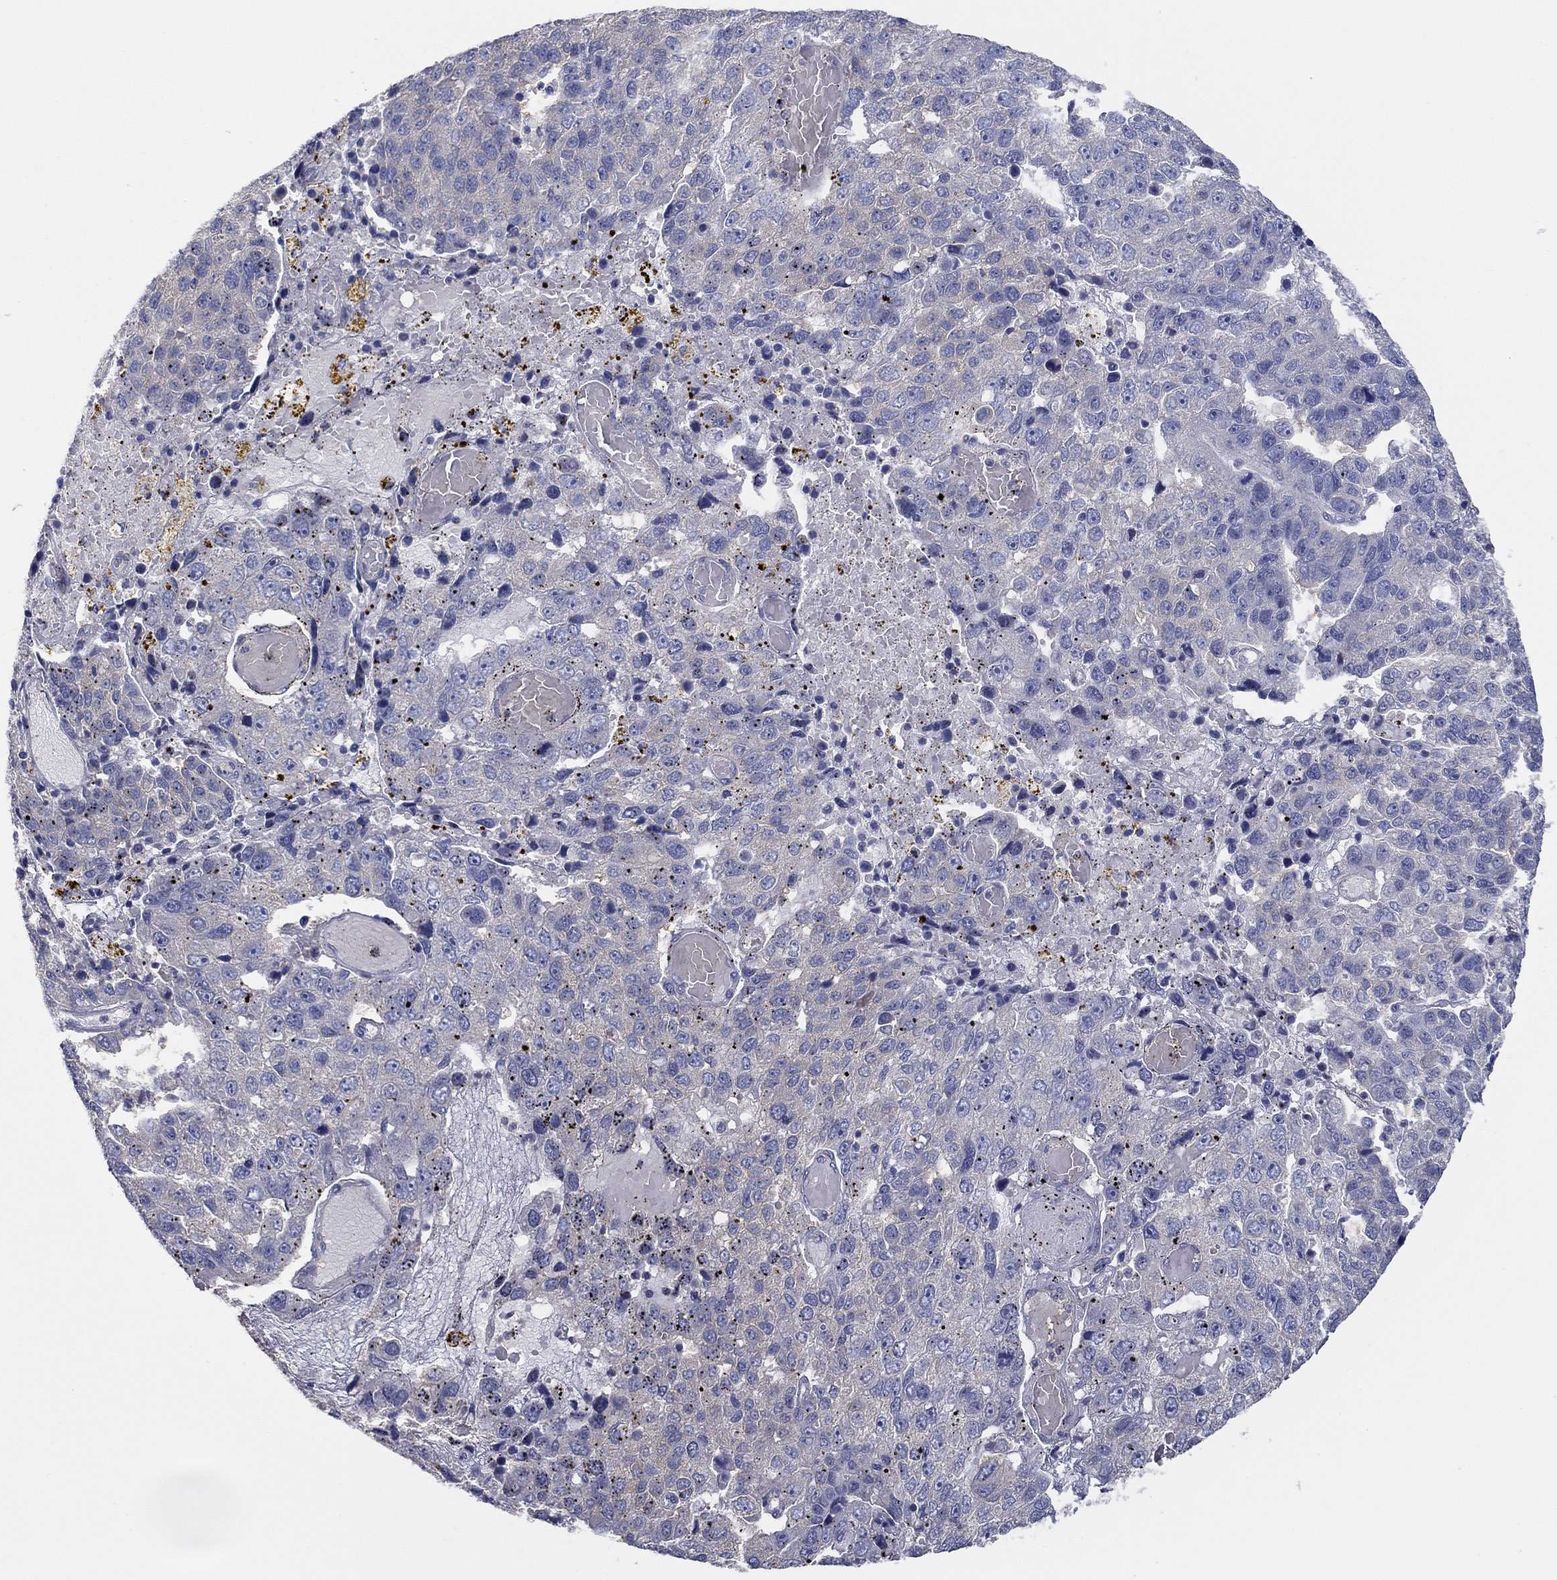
{"staining": {"intensity": "negative", "quantity": "none", "location": "none"}, "tissue": "pancreatic cancer", "cell_type": "Tumor cells", "image_type": "cancer", "snomed": [{"axis": "morphology", "description": "Adenocarcinoma, NOS"}, {"axis": "topography", "description": "Pancreas"}], "caption": "IHC image of neoplastic tissue: human pancreatic cancer (adenocarcinoma) stained with DAB (3,3'-diaminobenzidine) demonstrates no significant protein staining in tumor cells.", "gene": "DOCK3", "patient": {"sex": "female", "age": 61}}